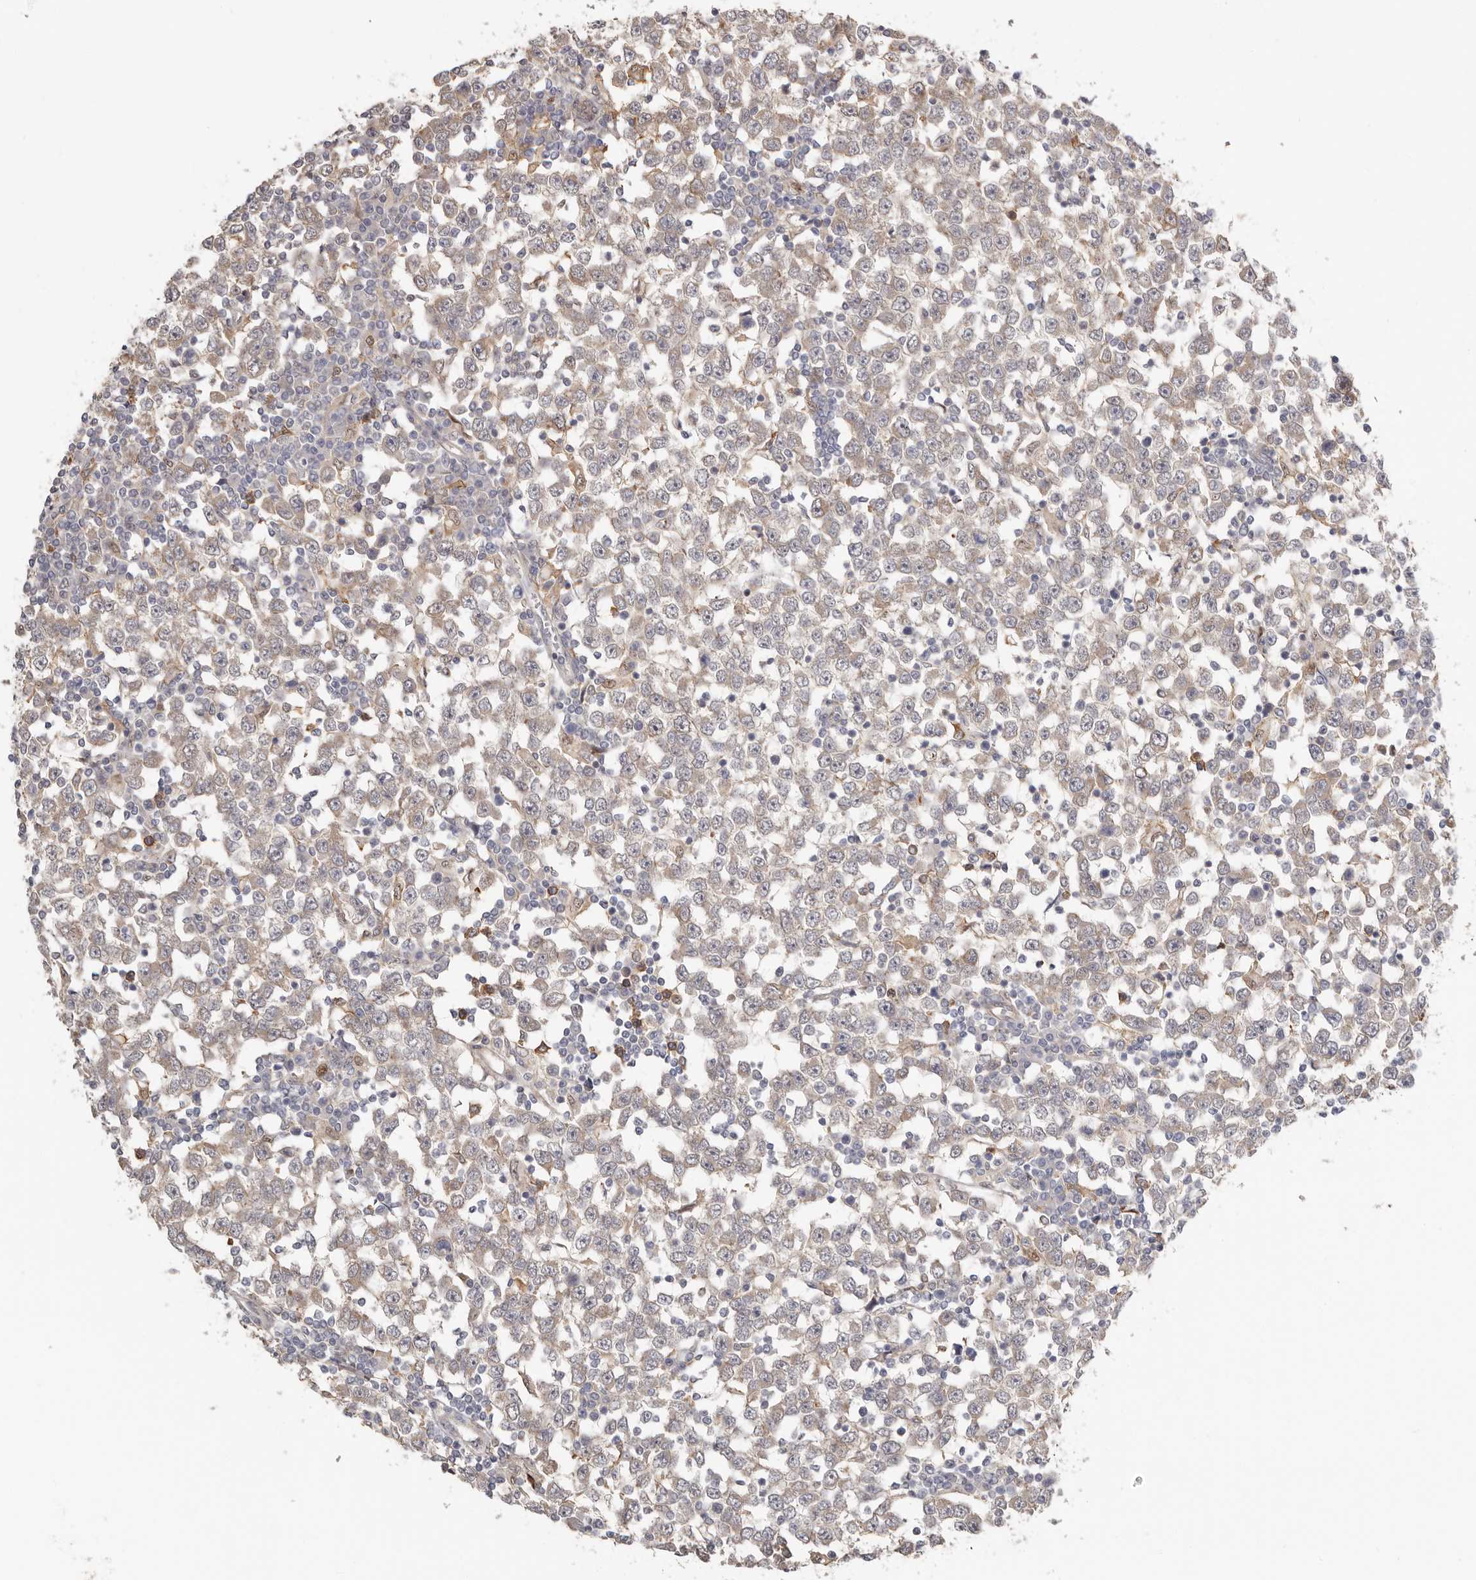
{"staining": {"intensity": "weak", "quantity": "25%-75%", "location": "cytoplasmic/membranous"}, "tissue": "testis cancer", "cell_type": "Tumor cells", "image_type": "cancer", "snomed": [{"axis": "morphology", "description": "Seminoma, NOS"}, {"axis": "topography", "description": "Testis"}], "caption": "Human testis seminoma stained with a protein marker demonstrates weak staining in tumor cells.", "gene": "MSRB2", "patient": {"sex": "male", "age": 65}}